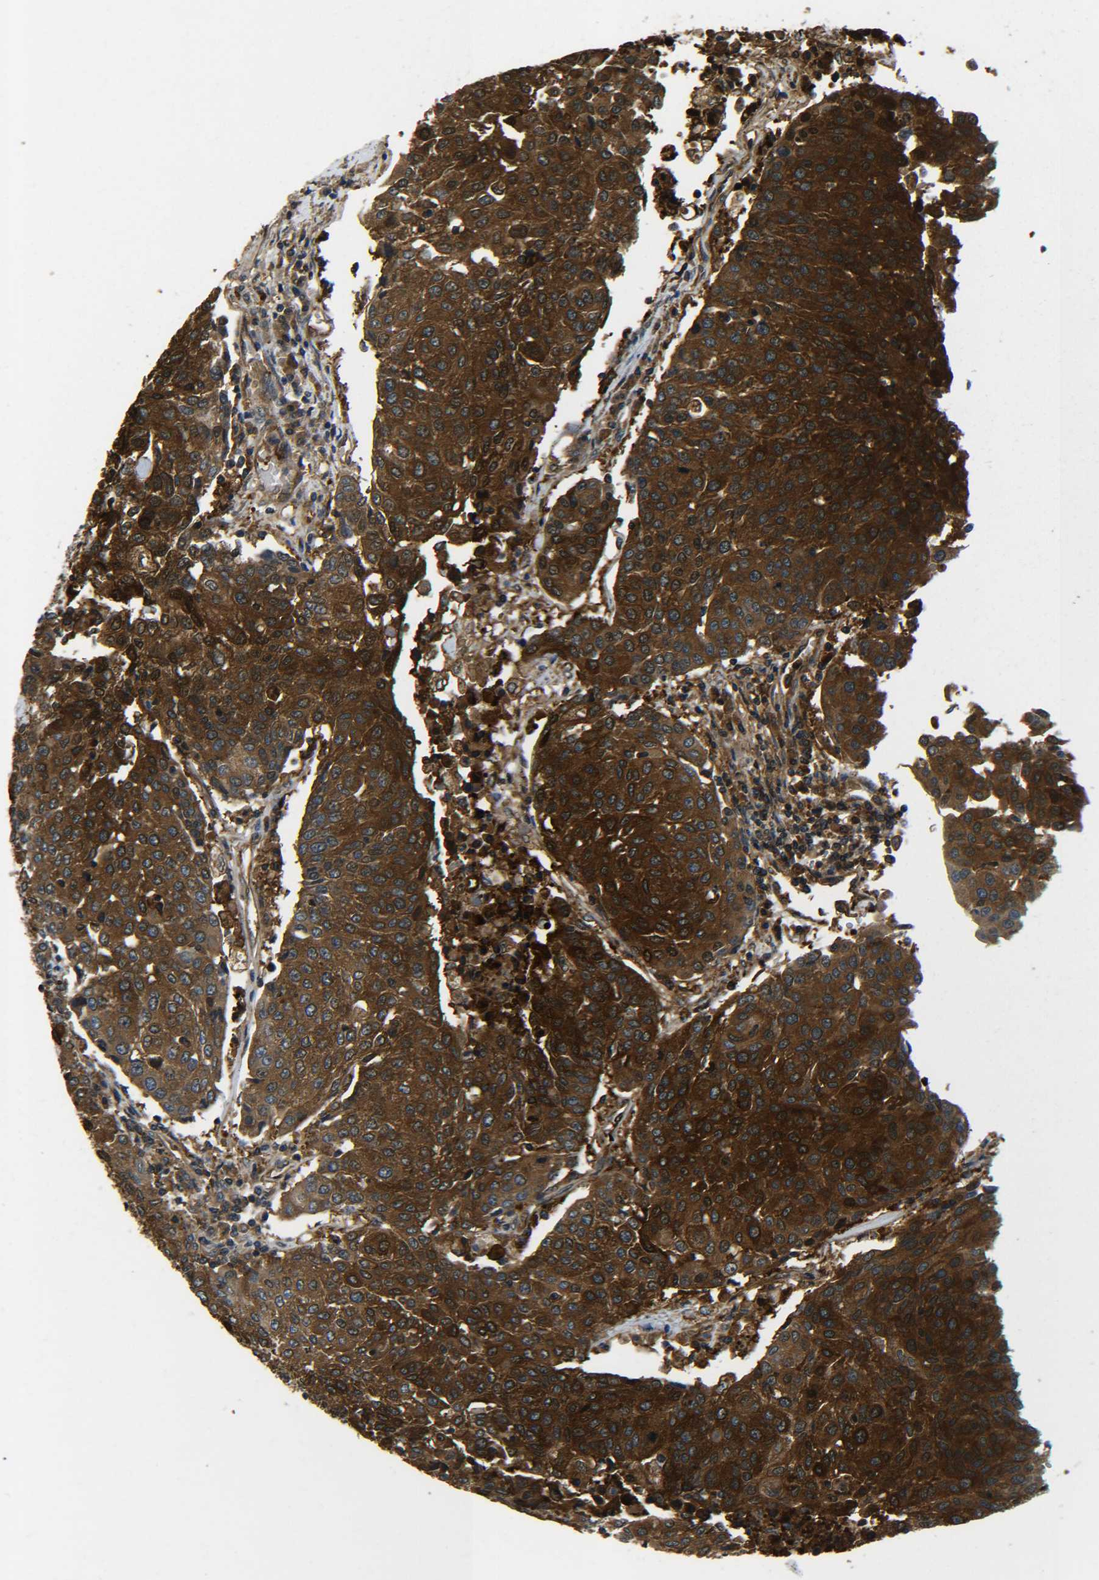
{"staining": {"intensity": "strong", "quantity": ">75%", "location": "cytoplasmic/membranous"}, "tissue": "urothelial cancer", "cell_type": "Tumor cells", "image_type": "cancer", "snomed": [{"axis": "morphology", "description": "Urothelial carcinoma, High grade"}, {"axis": "topography", "description": "Urinary bladder"}], "caption": "Immunohistochemistry histopathology image of neoplastic tissue: human urothelial carcinoma (high-grade) stained using immunohistochemistry (IHC) exhibits high levels of strong protein expression localized specifically in the cytoplasmic/membranous of tumor cells, appearing as a cytoplasmic/membranous brown color.", "gene": "PREB", "patient": {"sex": "female", "age": 85}}